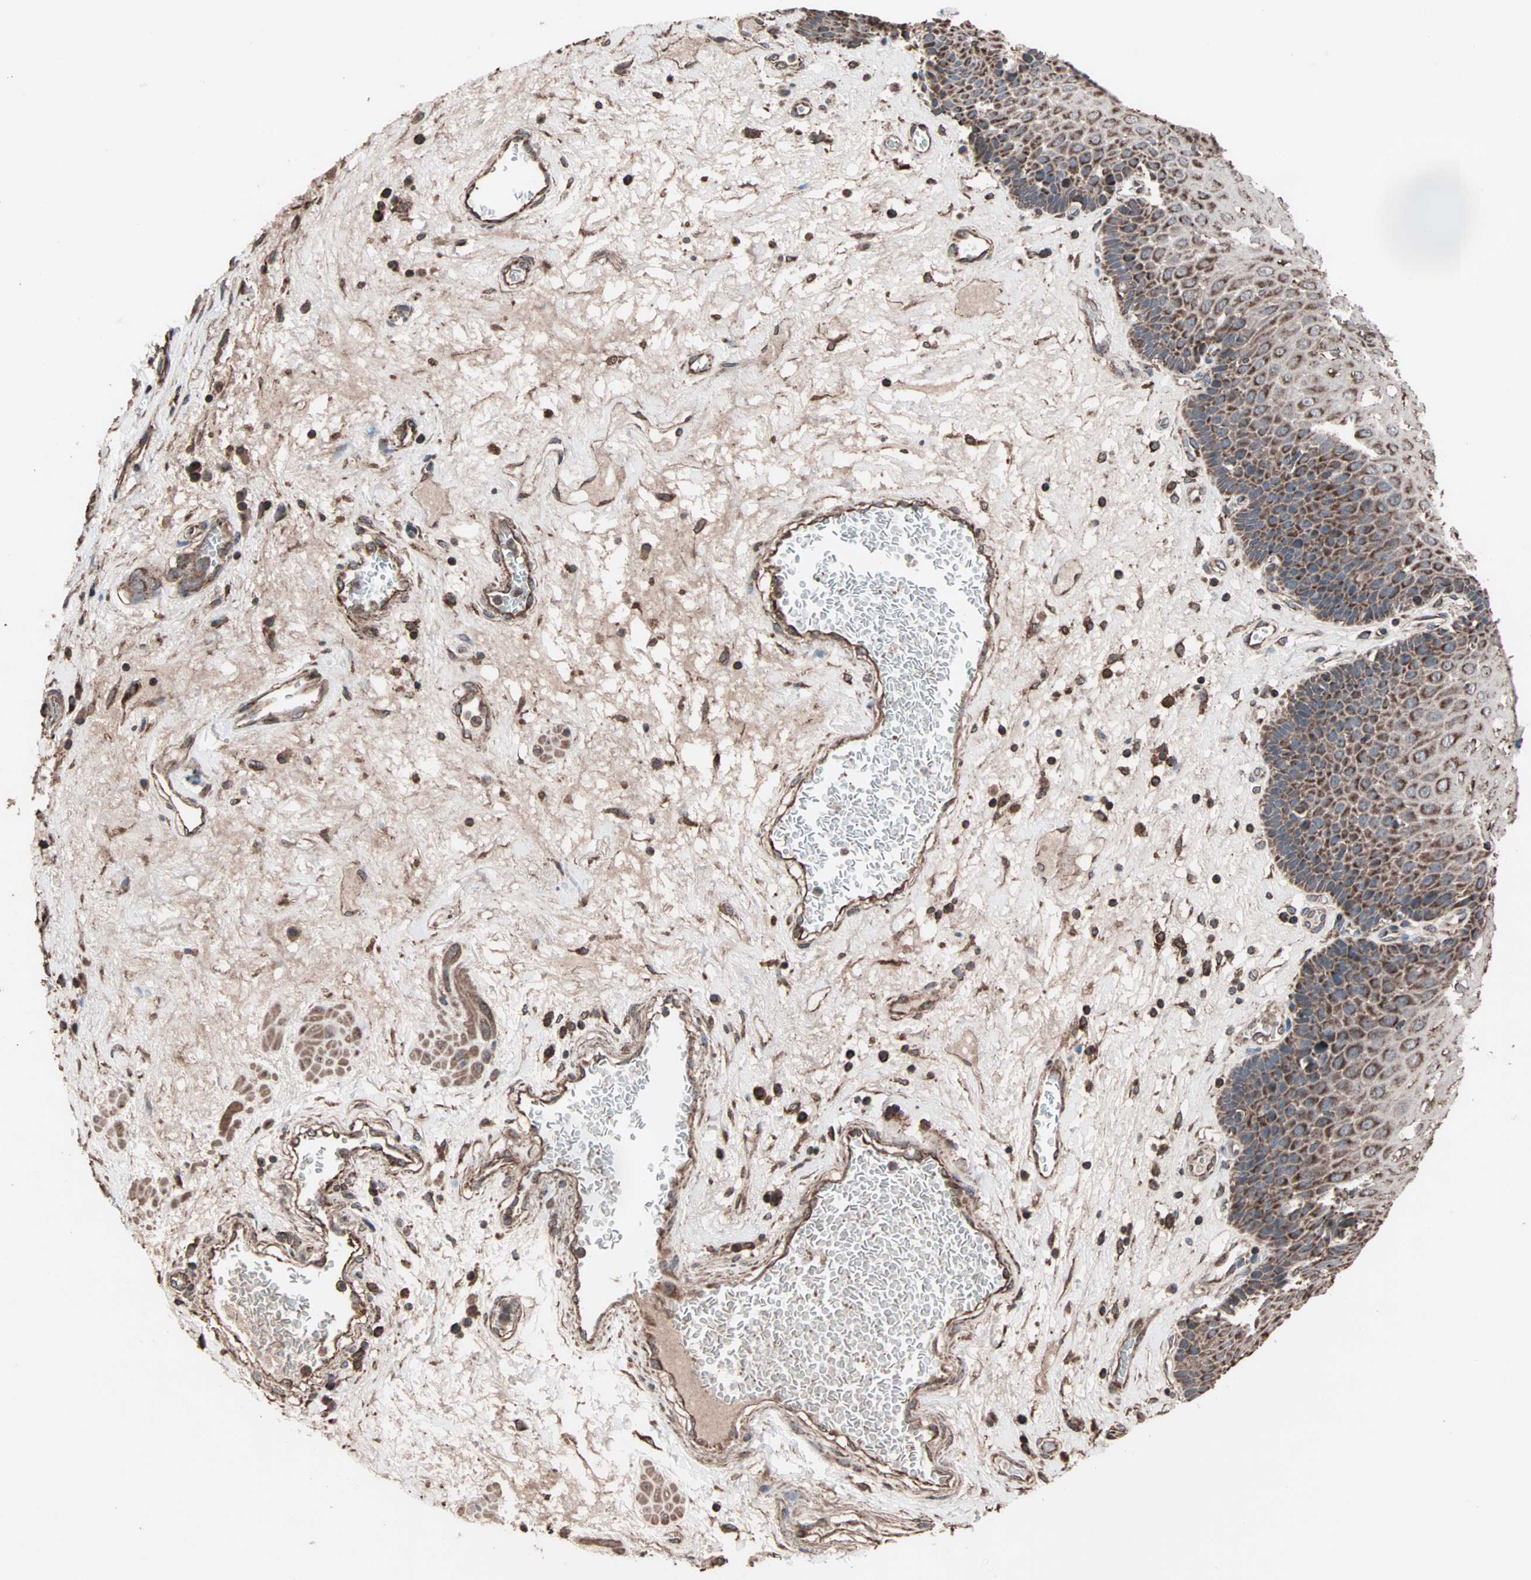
{"staining": {"intensity": "strong", "quantity": ">75%", "location": "cytoplasmic/membranous"}, "tissue": "esophagus", "cell_type": "Squamous epithelial cells", "image_type": "normal", "snomed": [{"axis": "morphology", "description": "Normal tissue, NOS"}, {"axis": "topography", "description": "Esophagus"}], "caption": "The micrograph exhibits staining of normal esophagus, revealing strong cytoplasmic/membranous protein expression (brown color) within squamous epithelial cells.", "gene": "MRPL2", "patient": {"sex": "male", "age": 48}}